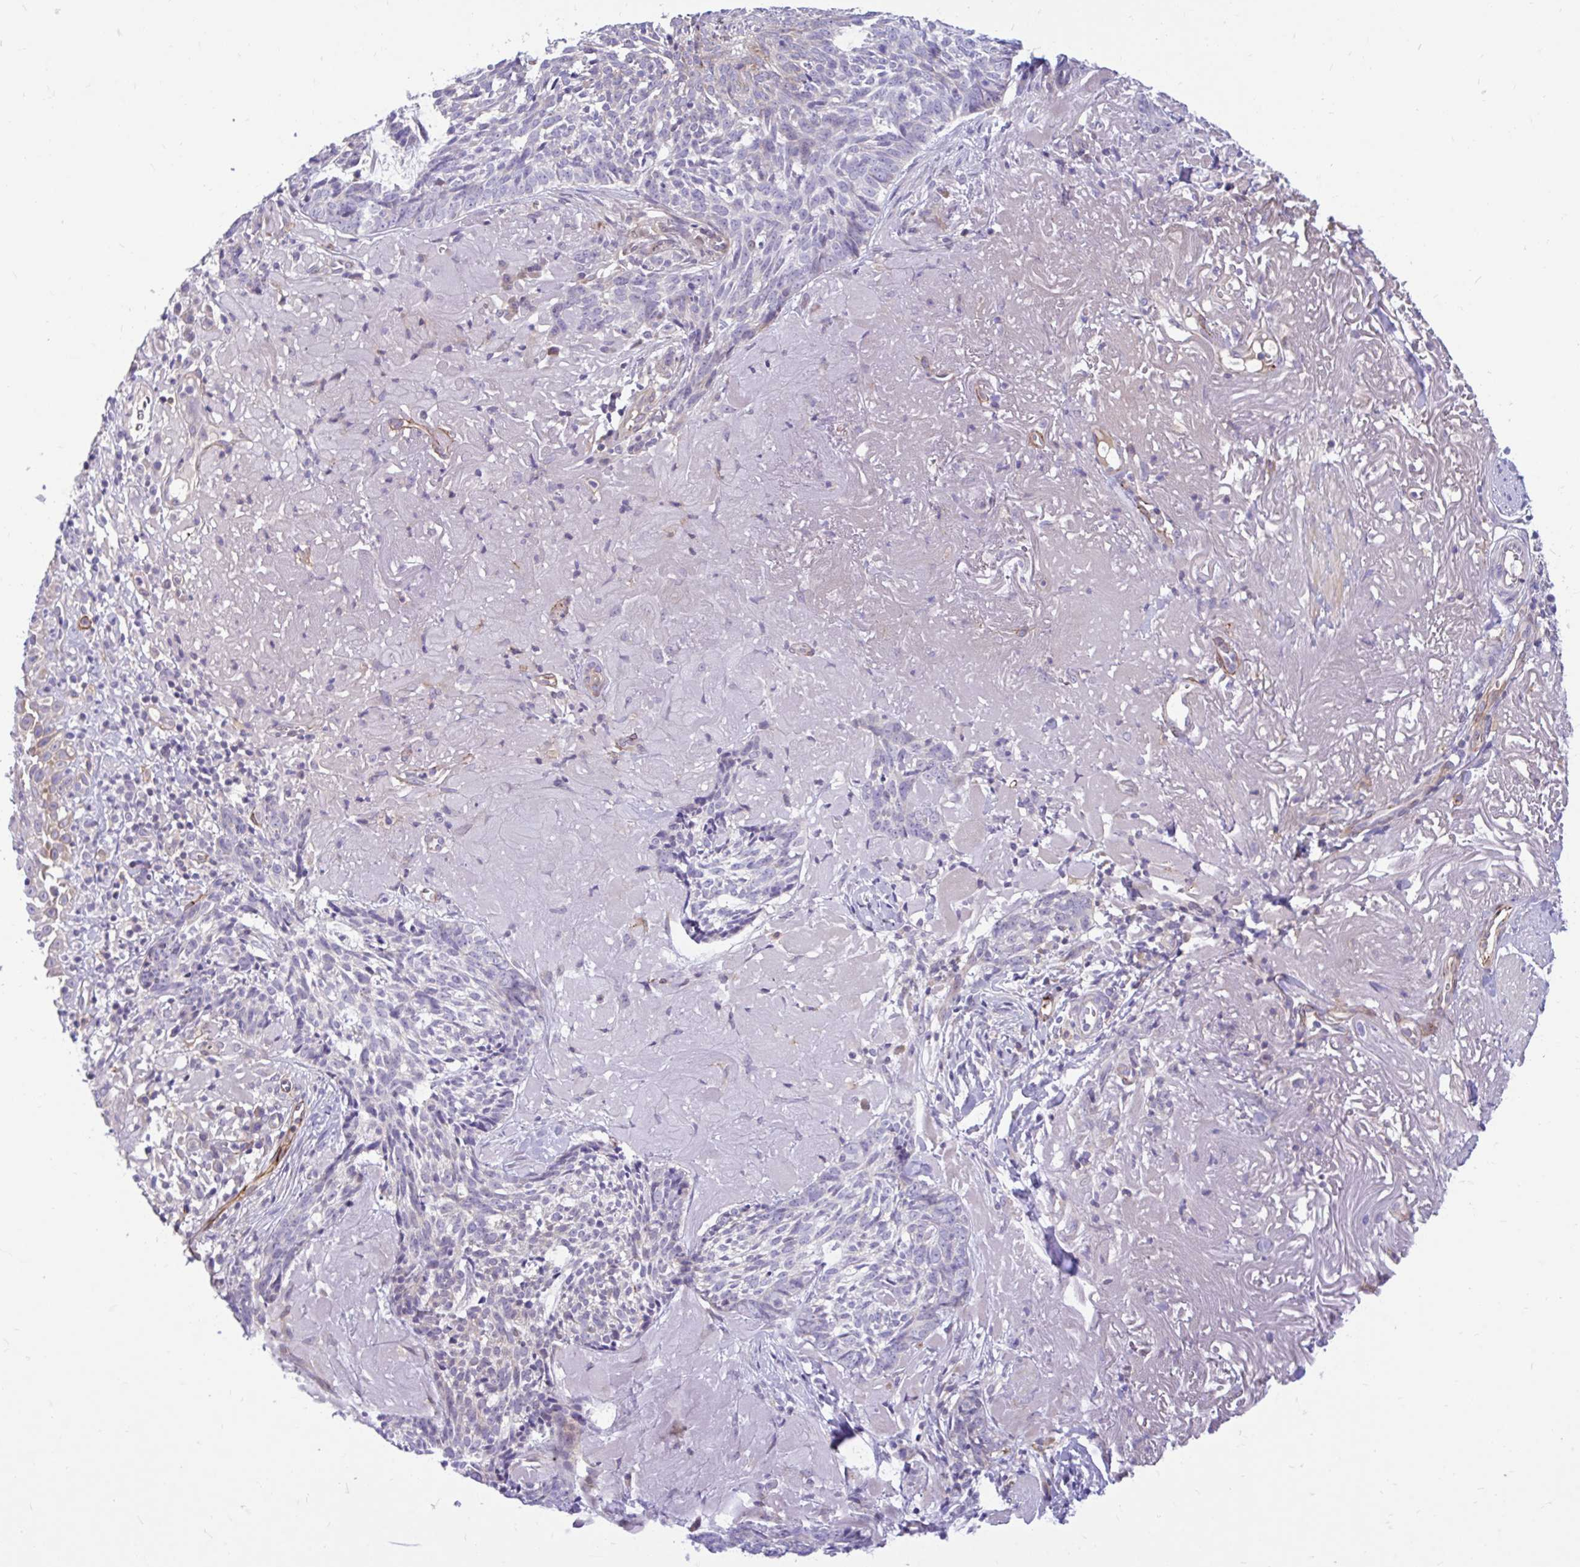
{"staining": {"intensity": "weak", "quantity": "<25%", "location": "cytoplasmic/membranous"}, "tissue": "skin cancer", "cell_type": "Tumor cells", "image_type": "cancer", "snomed": [{"axis": "morphology", "description": "Basal cell carcinoma"}, {"axis": "topography", "description": "Skin"}, {"axis": "topography", "description": "Skin of face"}], "caption": "The image demonstrates no staining of tumor cells in skin basal cell carcinoma.", "gene": "ESPNL", "patient": {"sex": "female", "age": 95}}